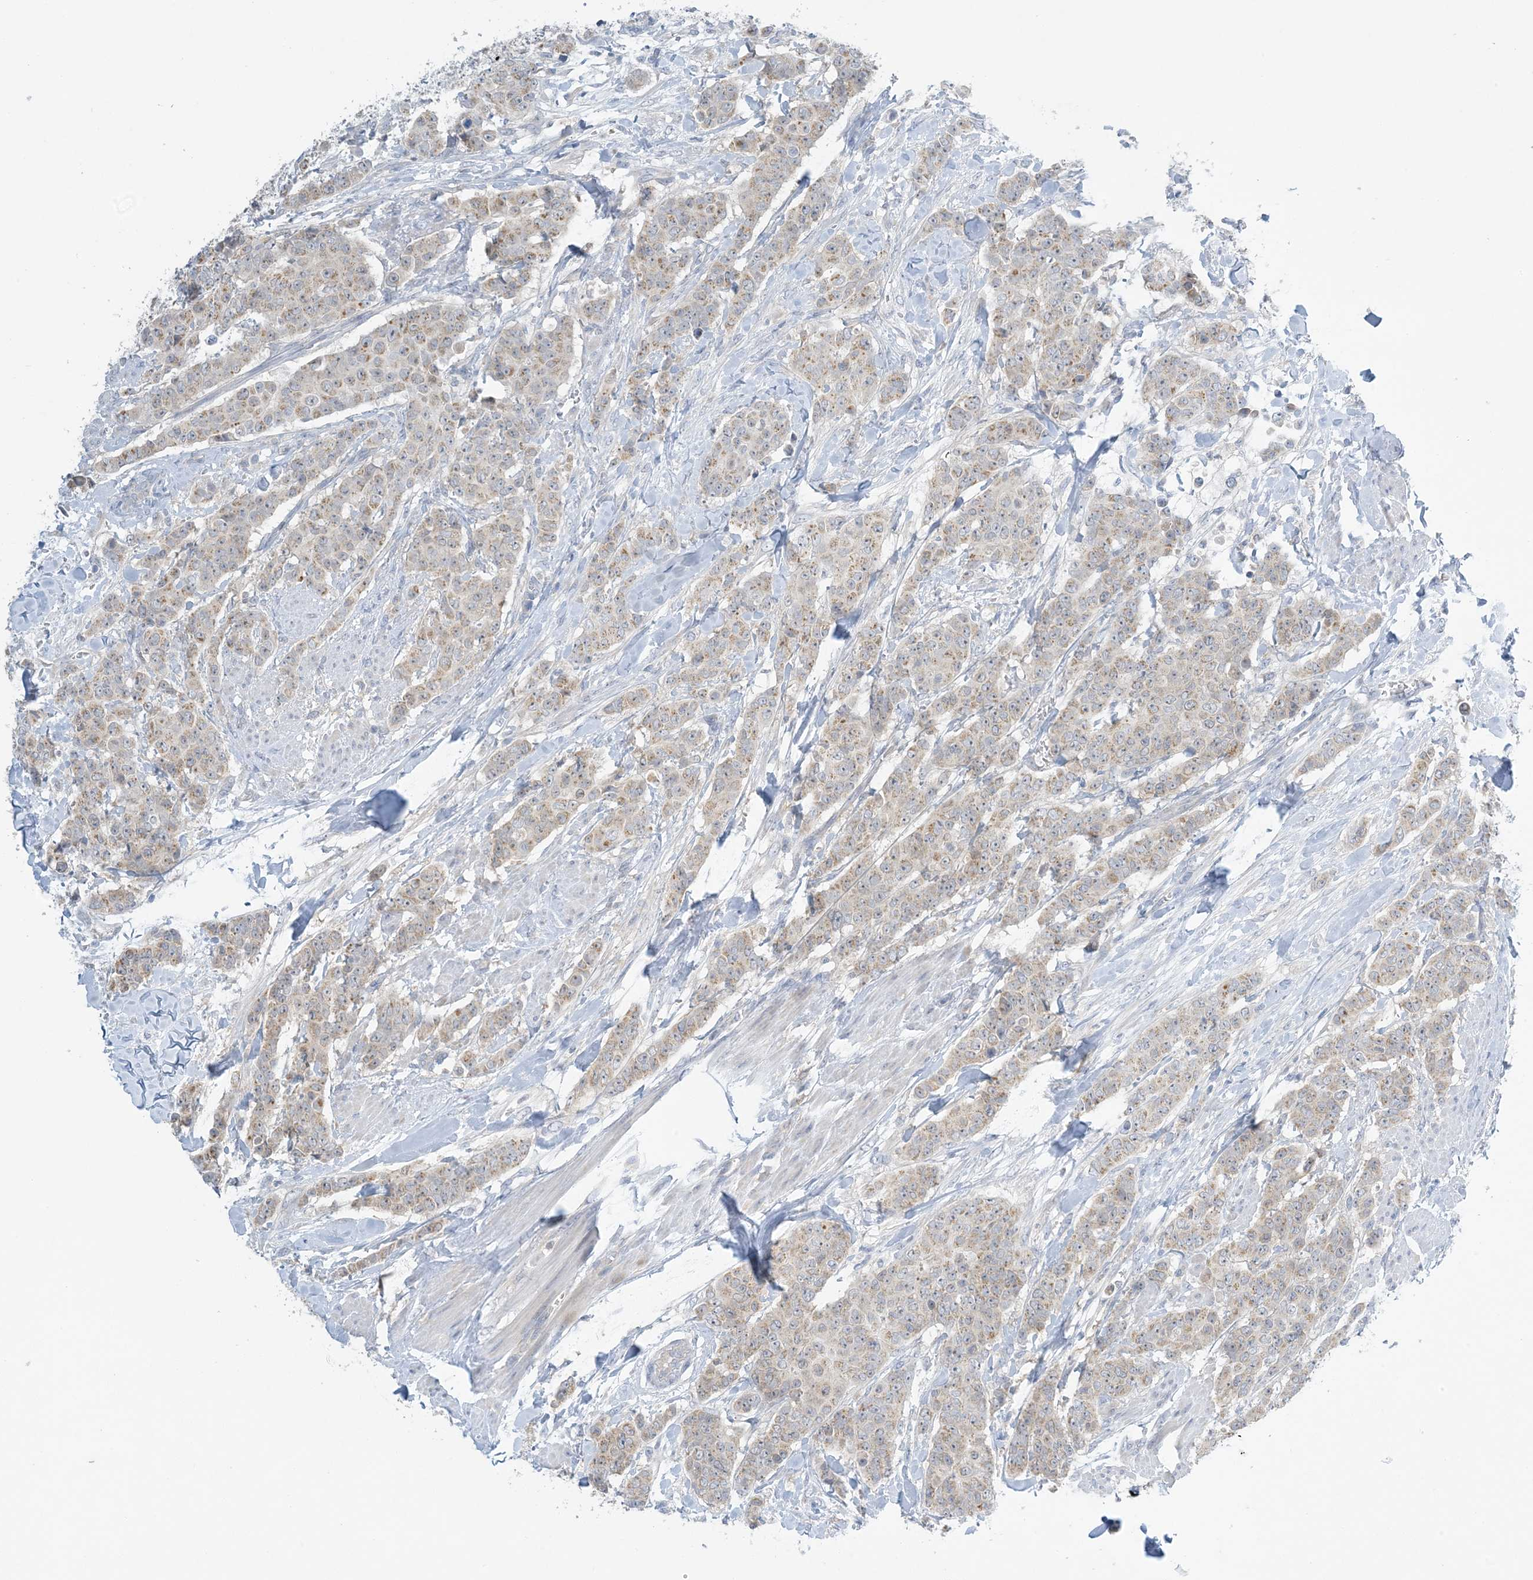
{"staining": {"intensity": "weak", "quantity": "25%-75%", "location": "cytoplasmic/membranous"}, "tissue": "breast cancer", "cell_type": "Tumor cells", "image_type": "cancer", "snomed": [{"axis": "morphology", "description": "Duct carcinoma"}, {"axis": "topography", "description": "Breast"}], "caption": "Weak cytoplasmic/membranous positivity for a protein is appreciated in about 25%-75% of tumor cells of breast infiltrating ductal carcinoma using immunohistochemistry.", "gene": "MRPS18A", "patient": {"sex": "female", "age": 40}}